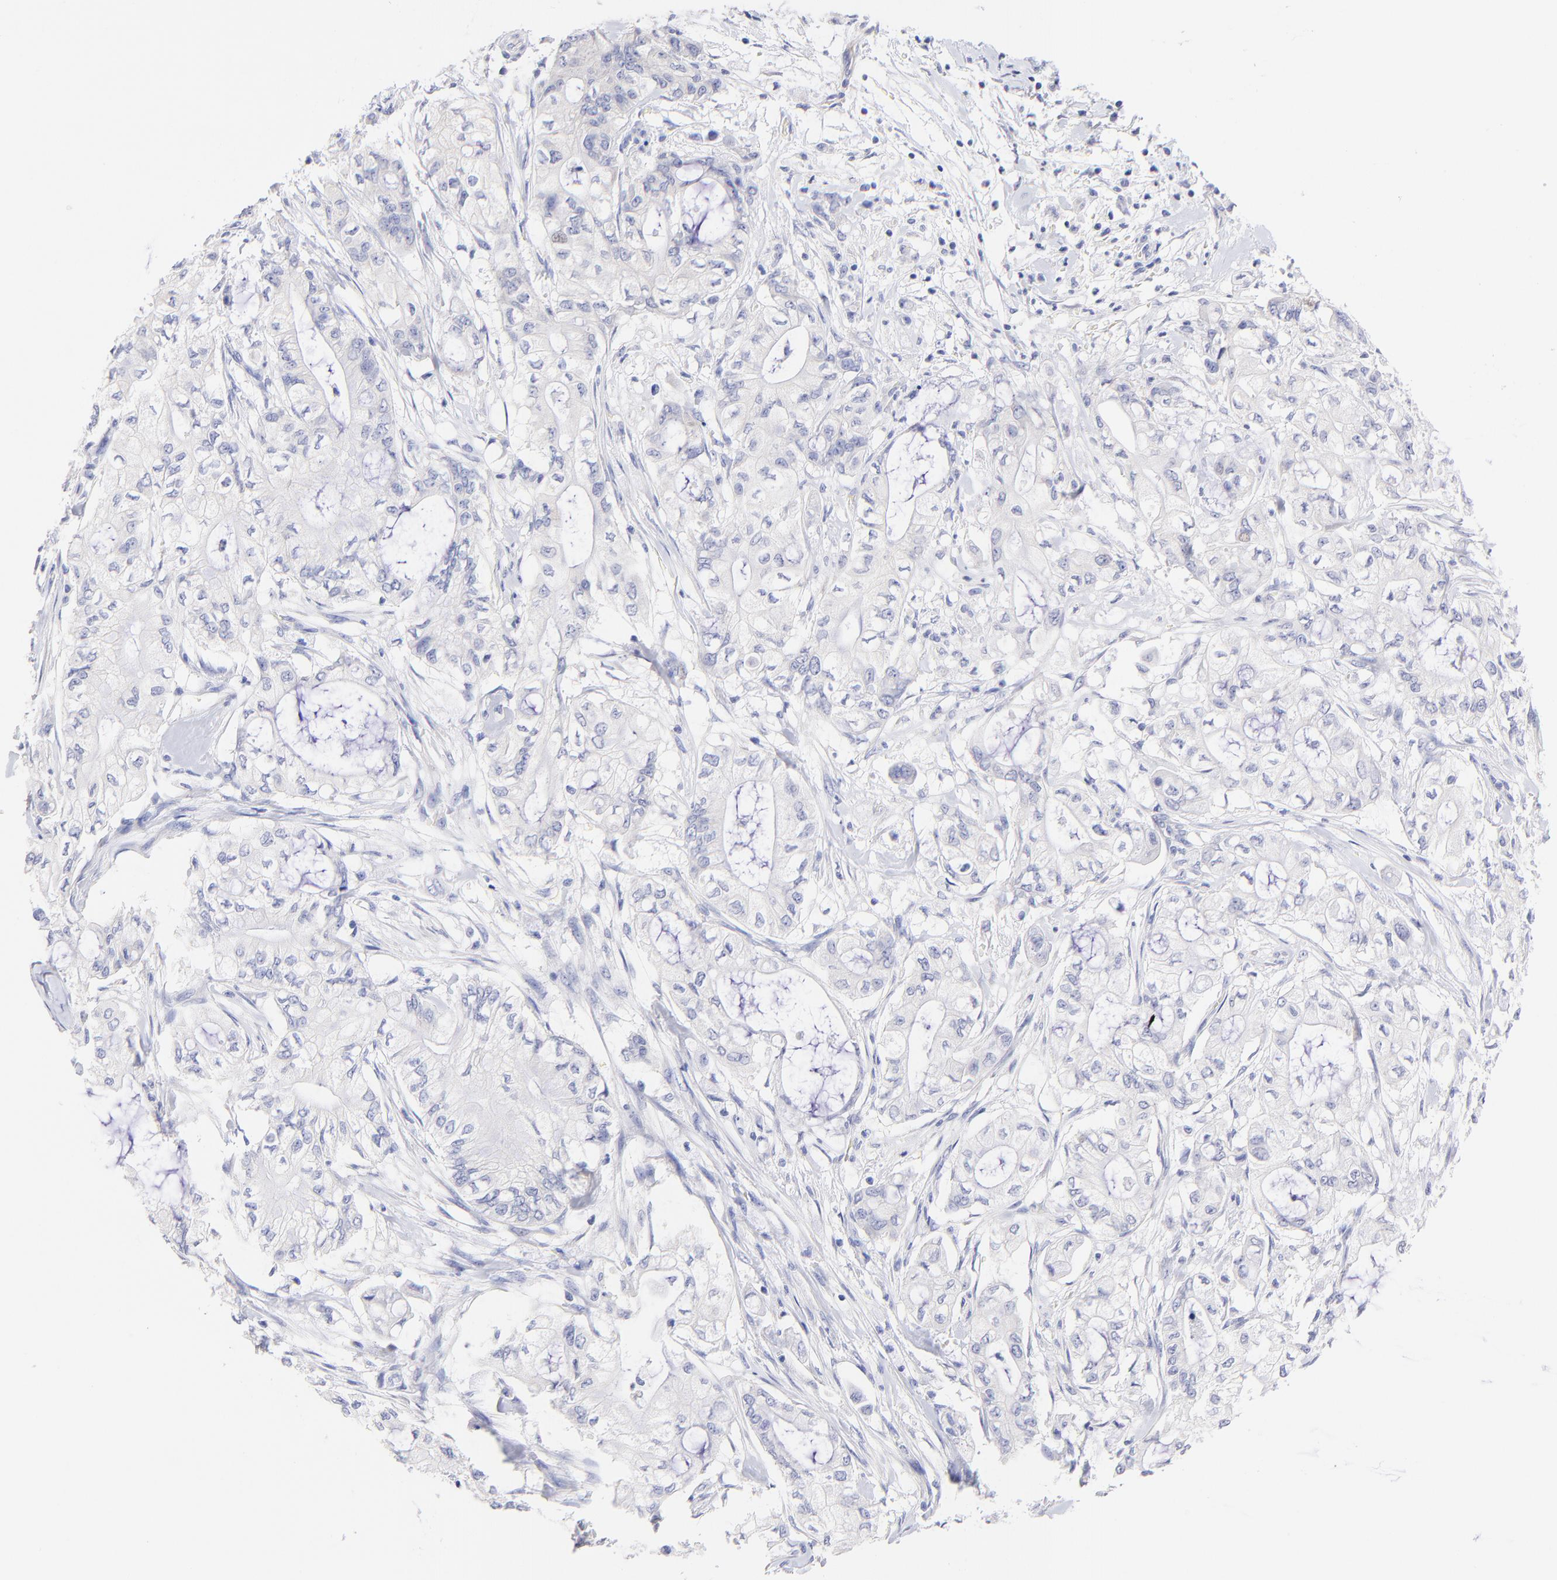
{"staining": {"intensity": "negative", "quantity": "none", "location": "none"}, "tissue": "pancreatic cancer", "cell_type": "Tumor cells", "image_type": "cancer", "snomed": [{"axis": "morphology", "description": "Adenocarcinoma, NOS"}, {"axis": "topography", "description": "Pancreas"}], "caption": "Tumor cells show no significant expression in adenocarcinoma (pancreatic).", "gene": "RAB3A", "patient": {"sex": "male", "age": 79}}